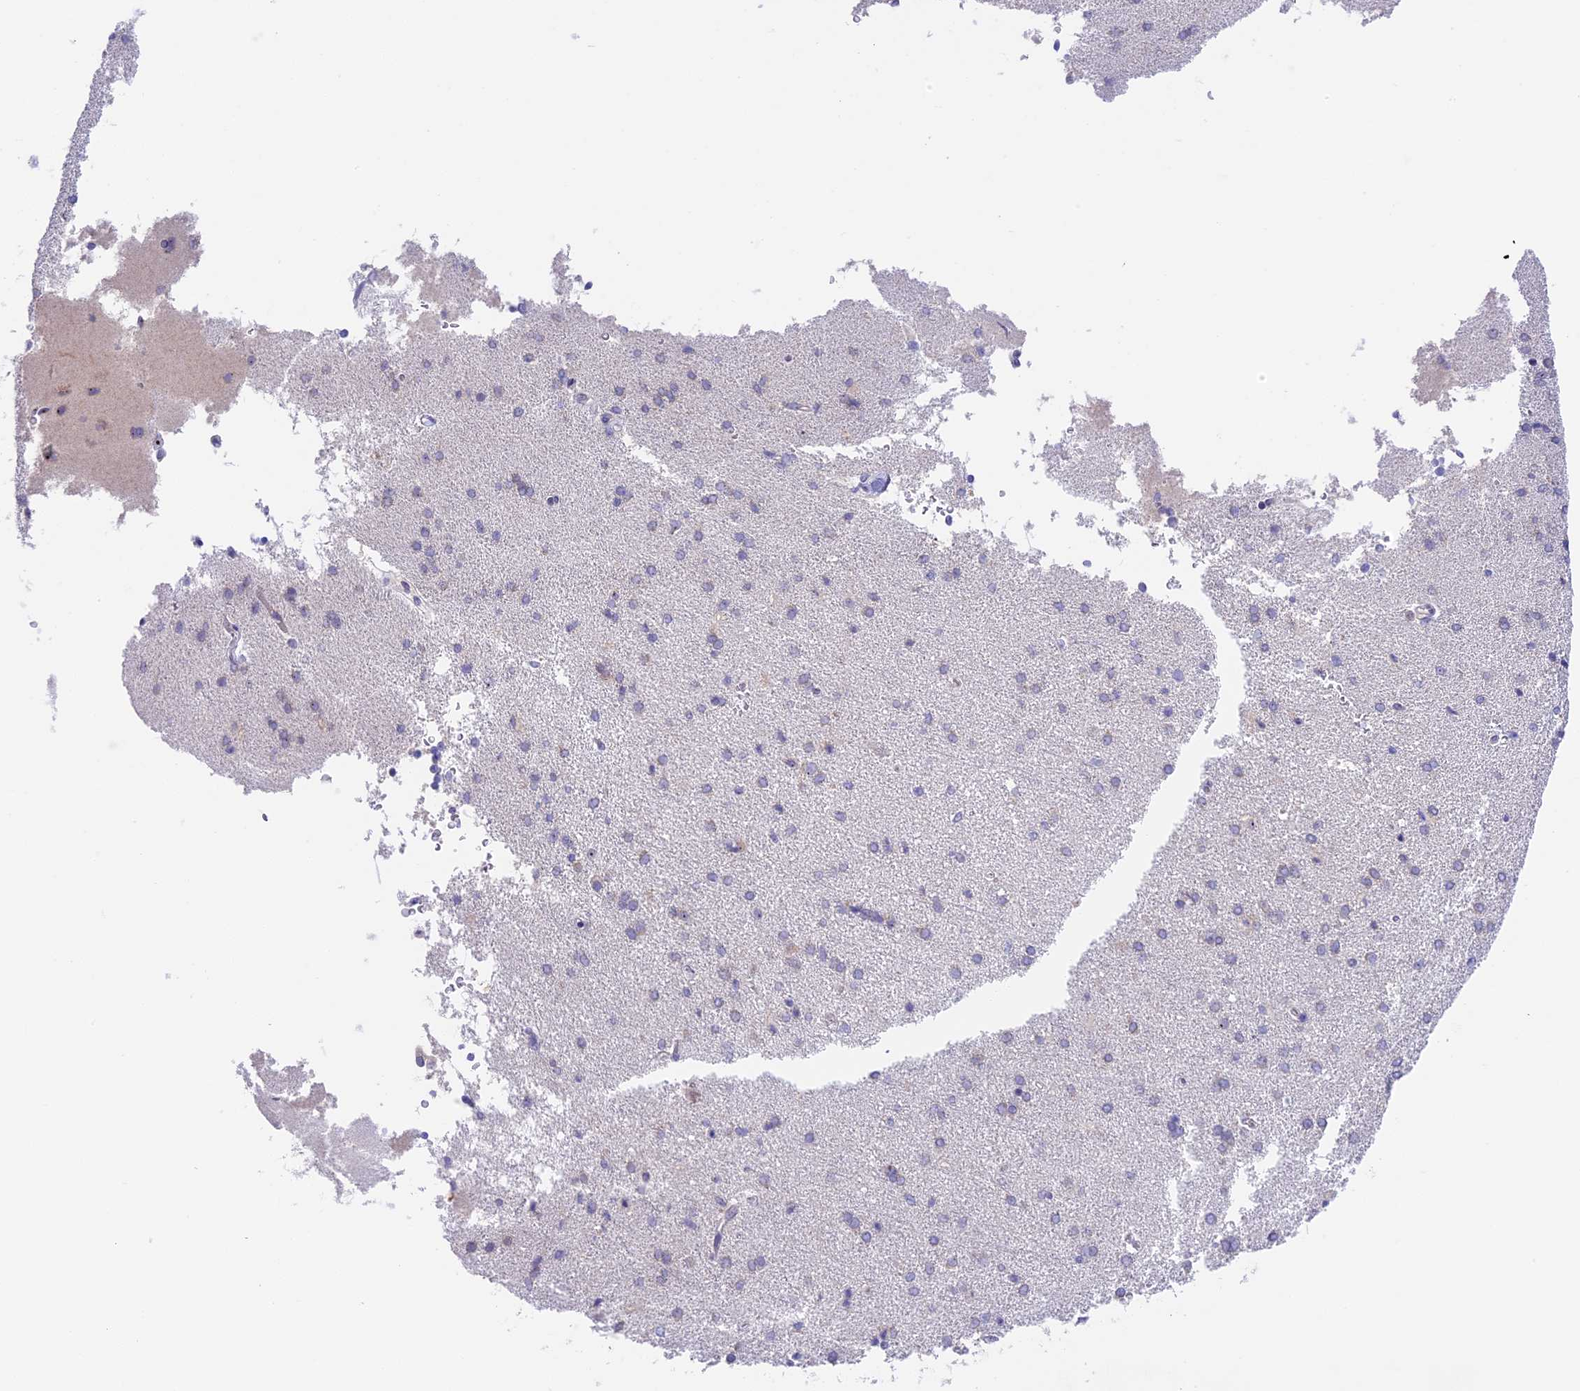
{"staining": {"intensity": "negative", "quantity": "none", "location": "none"}, "tissue": "cerebral cortex", "cell_type": "Endothelial cells", "image_type": "normal", "snomed": [{"axis": "morphology", "description": "Normal tissue, NOS"}, {"axis": "topography", "description": "Cerebral cortex"}], "caption": "Immunohistochemistry (IHC) image of unremarkable human cerebral cortex stained for a protein (brown), which displays no expression in endothelial cells. (Stains: DAB (3,3'-diaminobenzidine) immunohistochemistry with hematoxylin counter stain, Microscopy: brightfield microscopy at high magnification).", "gene": "RAD51", "patient": {"sex": "male", "age": 62}}